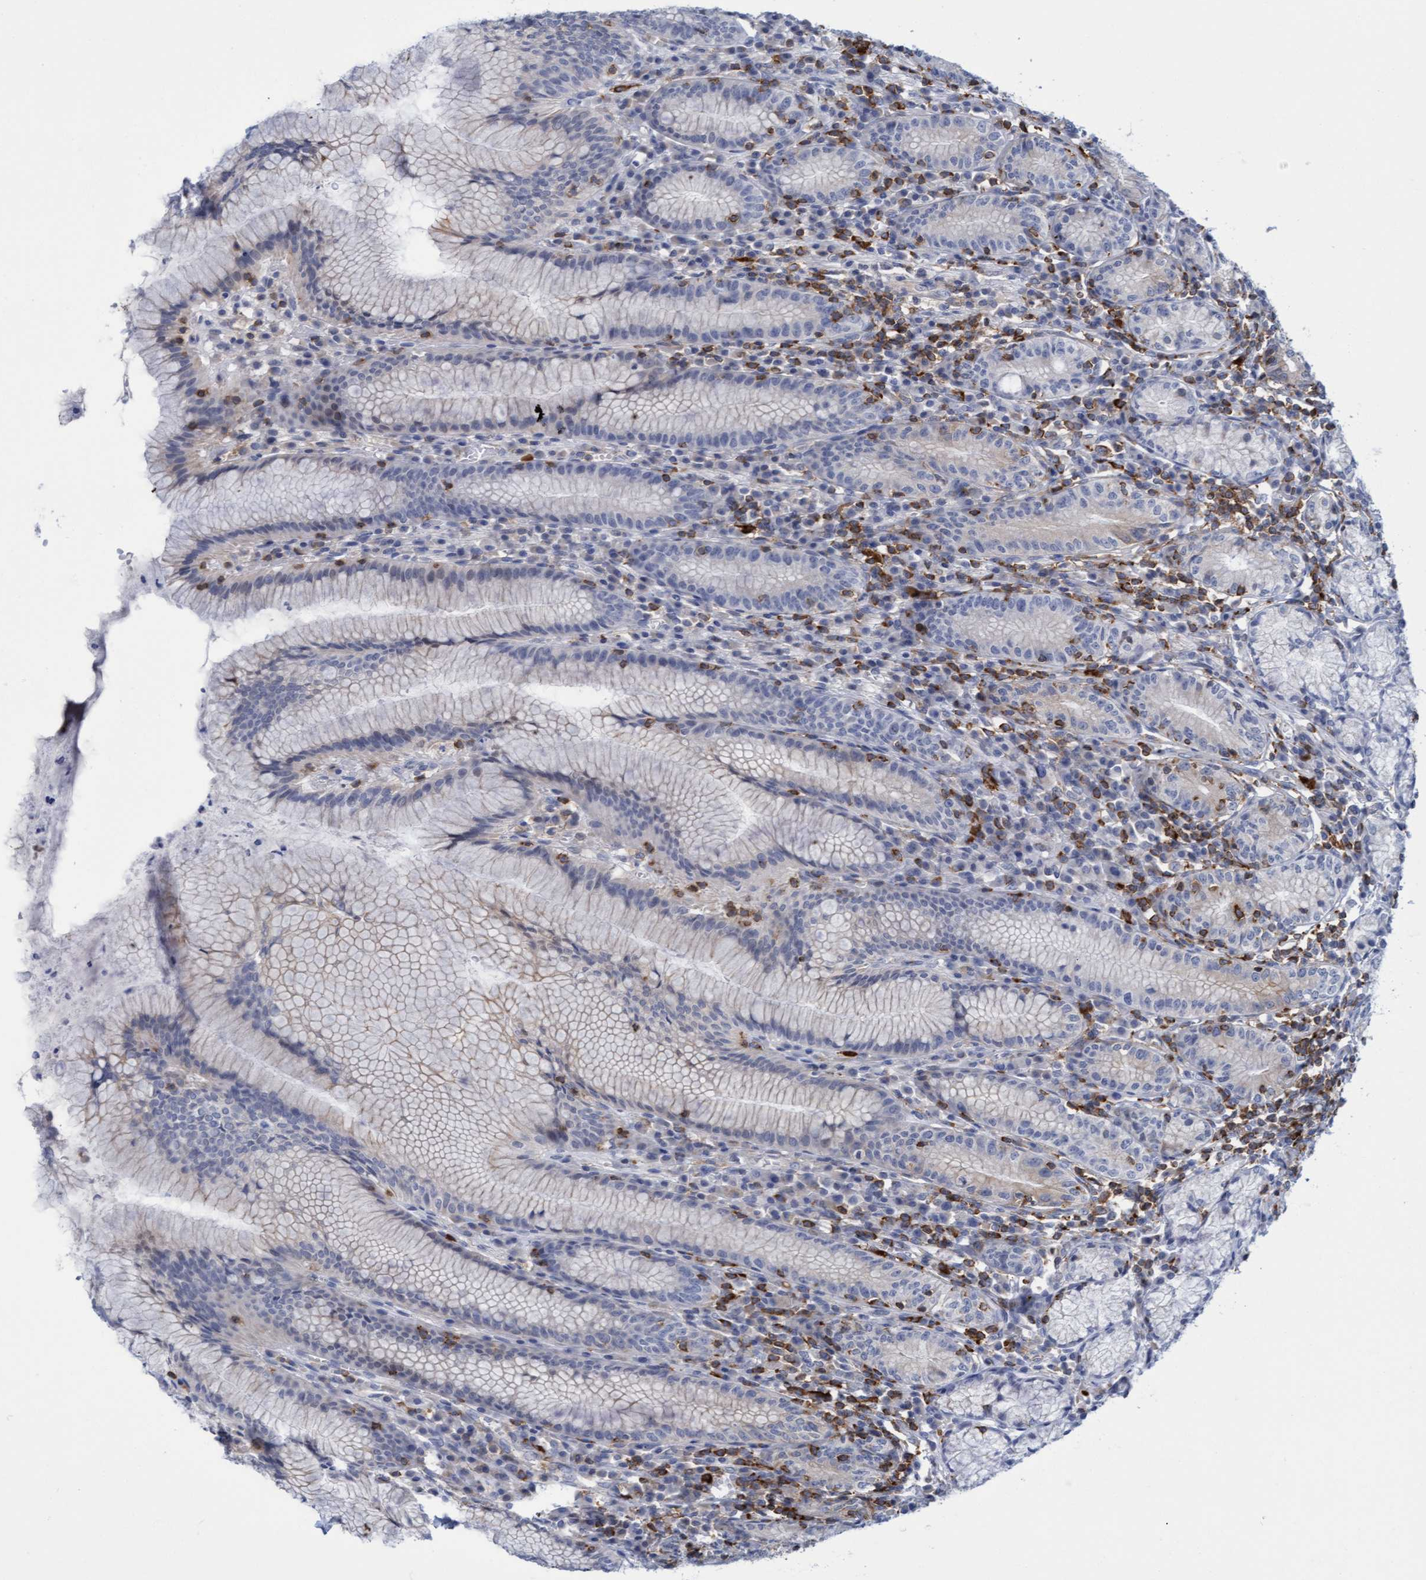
{"staining": {"intensity": "negative", "quantity": "none", "location": "none"}, "tissue": "stomach", "cell_type": "Glandular cells", "image_type": "normal", "snomed": [{"axis": "morphology", "description": "Normal tissue, NOS"}, {"axis": "topography", "description": "Stomach"}], "caption": "Immunohistochemistry (IHC) histopathology image of normal stomach: stomach stained with DAB exhibits no significant protein expression in glandular cells. (DAB (3,3'-diaminobenzidine) IHC visualized using brightfield microscopy, high magnification).", "gene": "FNBP1", "patient": {"sex": "male", "age": 55}}